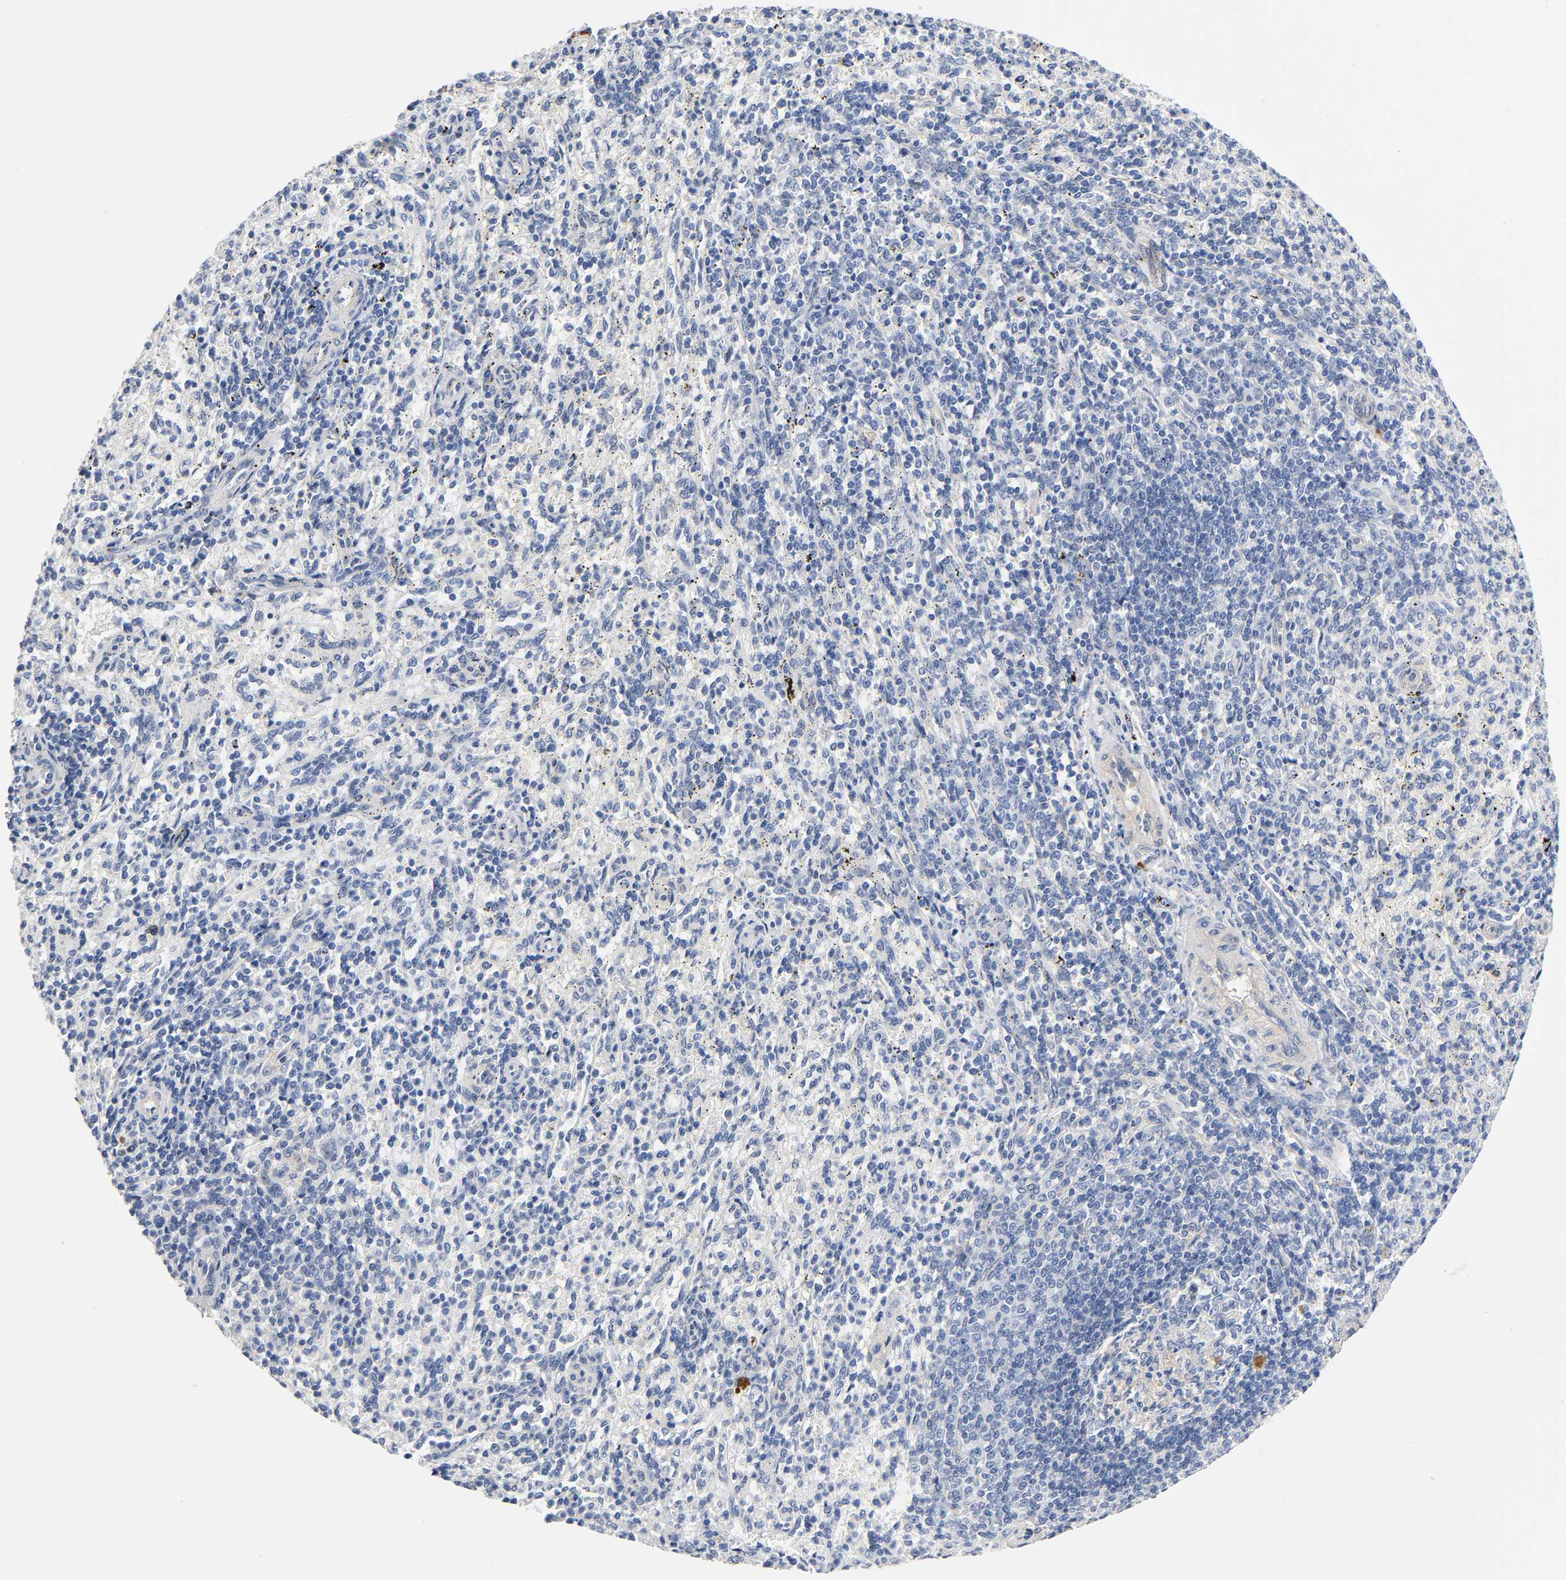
{"staining": {"intensity": "moderate", "quantity": "<25%", "location": "cytoplasmic/membranous"}, "tissue": "spleen", "cell_type": "Cells in red pulp", "image_type": "normal", "snomed": [{"axis": "morphology", "description": "Normal tissue, NOS"}, {"axis": "topography", "description": "Spleen"}], "caption": "Spleen stained with a brown dye demonstrates moderate cytoplasmic/membranous positive positivity in approximately <25% of cells in red pulp.", "gene": "TNC", "patient": {"sex": "female", "age": 10}}